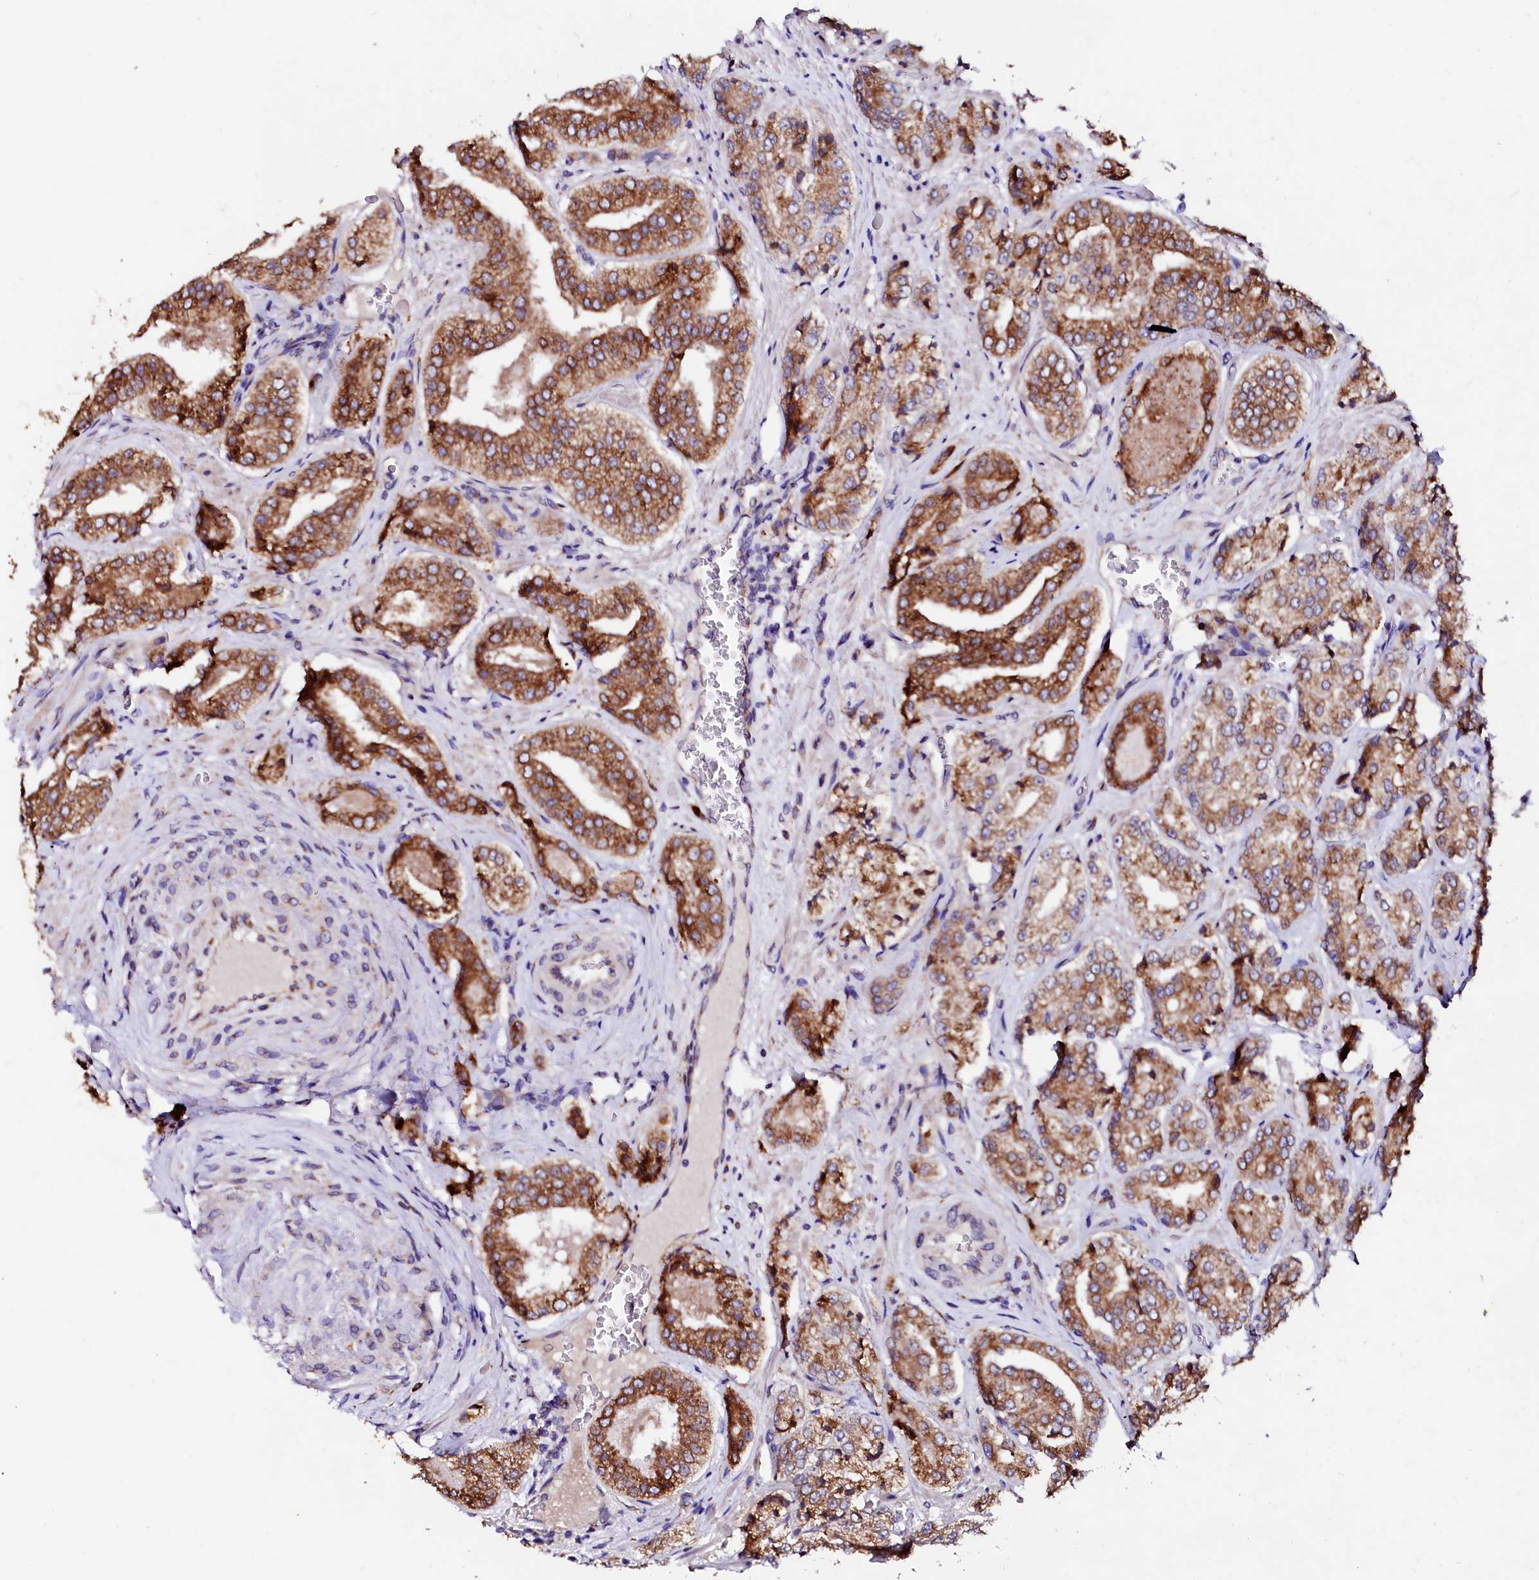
{"staining": {"intensity": "strong", "quantity": ">75%", "location": "cytoplasmic/membranous"}, "tissue": "prostate cancer", "cell_type": "Tumor cells", "image_type": "cancer", "snomed": [{"axis": "morphology", "description": "Adenocarcinoma, High grade"}, {"axis": "topography", "description": "Prostate"}], "caption": "Strong cytoplasmic/membranous protein expression is present in about >75% of tumor cells in prostate cancer. (DAB IHC with brightfield microscopy, high magnification).", "gene": "LMAN1", "patient": {"sex": "male", "age": 71}}